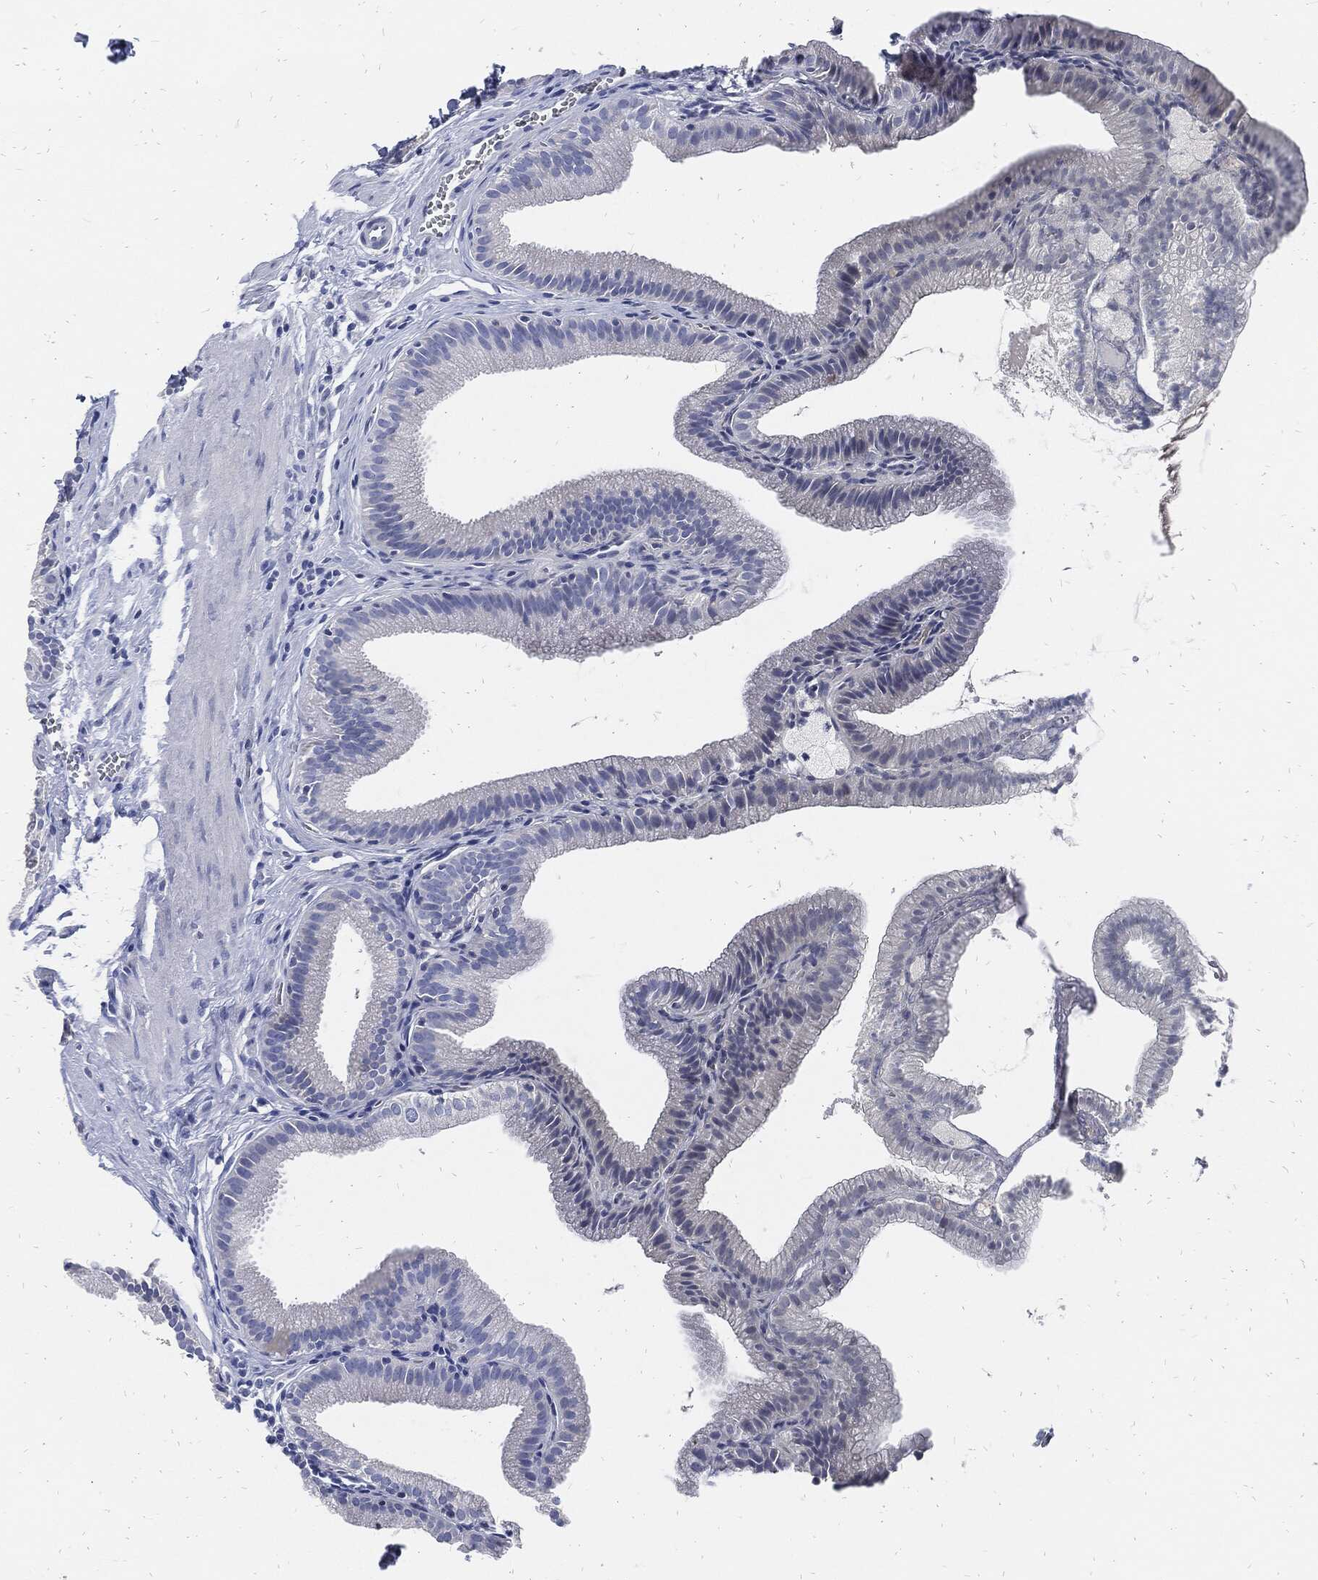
{"staining": {"intensity": "negative", "quantity": "none", "location": "none"}, "tissue": "gallbladder", "cell_type": "Glandular cells", "image_type": "normal", "snomed": [{"axis": "morphology", "description": "Normal tissue, NOS"}, {"axis": "topography", "description": "Gallbladder"}], "caption": "This image is of benign gallbladder stained with immunohistochemistry (IHC) to label a protein in brown with the nuclei are counter-stained blue. There is no expression in glandular cells.", "gene": "FABP4", "patient": {"sex": "male", "age": 38}}